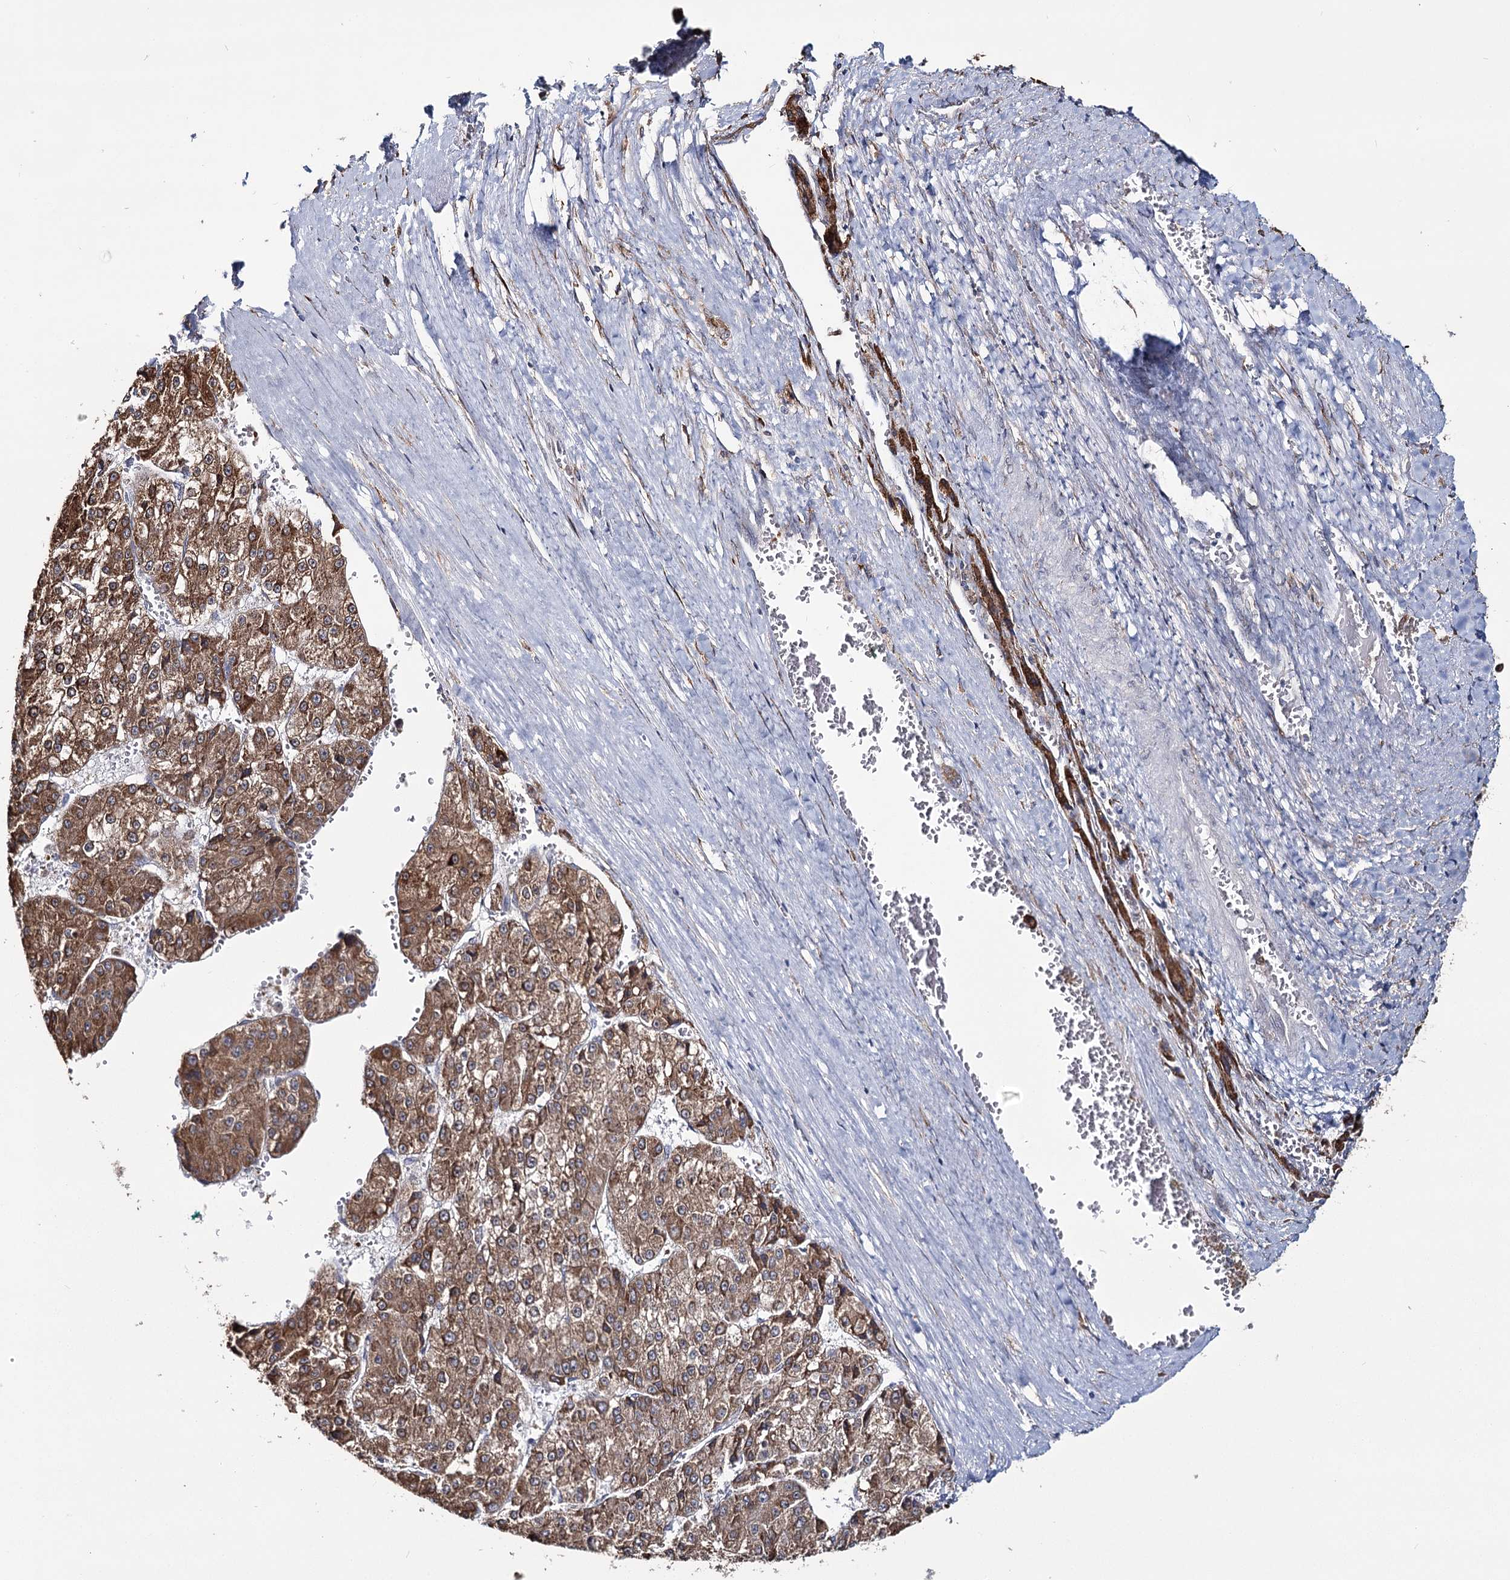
{"staining": {"intensity": "moderate", "quantity": ">75%", "location": "cytoplasmic/membranous"}, "tissue": "liver cancer", "cell_type": "Tumor cells", "image_type": "cancer", "snomed": [{"axis": "morphology", "description": "Carcinoma, Hepatocellular, NOS"}, {"axis": "topography", "description": "Liver"}], "caption": "The micrograph displays immunohistochemical staining of liver cancer (hepatocellular carcinoma). There is moderate cytoplasmic/membranous expression is seen in about >75% of tumor cells.", "gene": "ZCCHC9", "patient": {"sex": "female", "age": 73}}